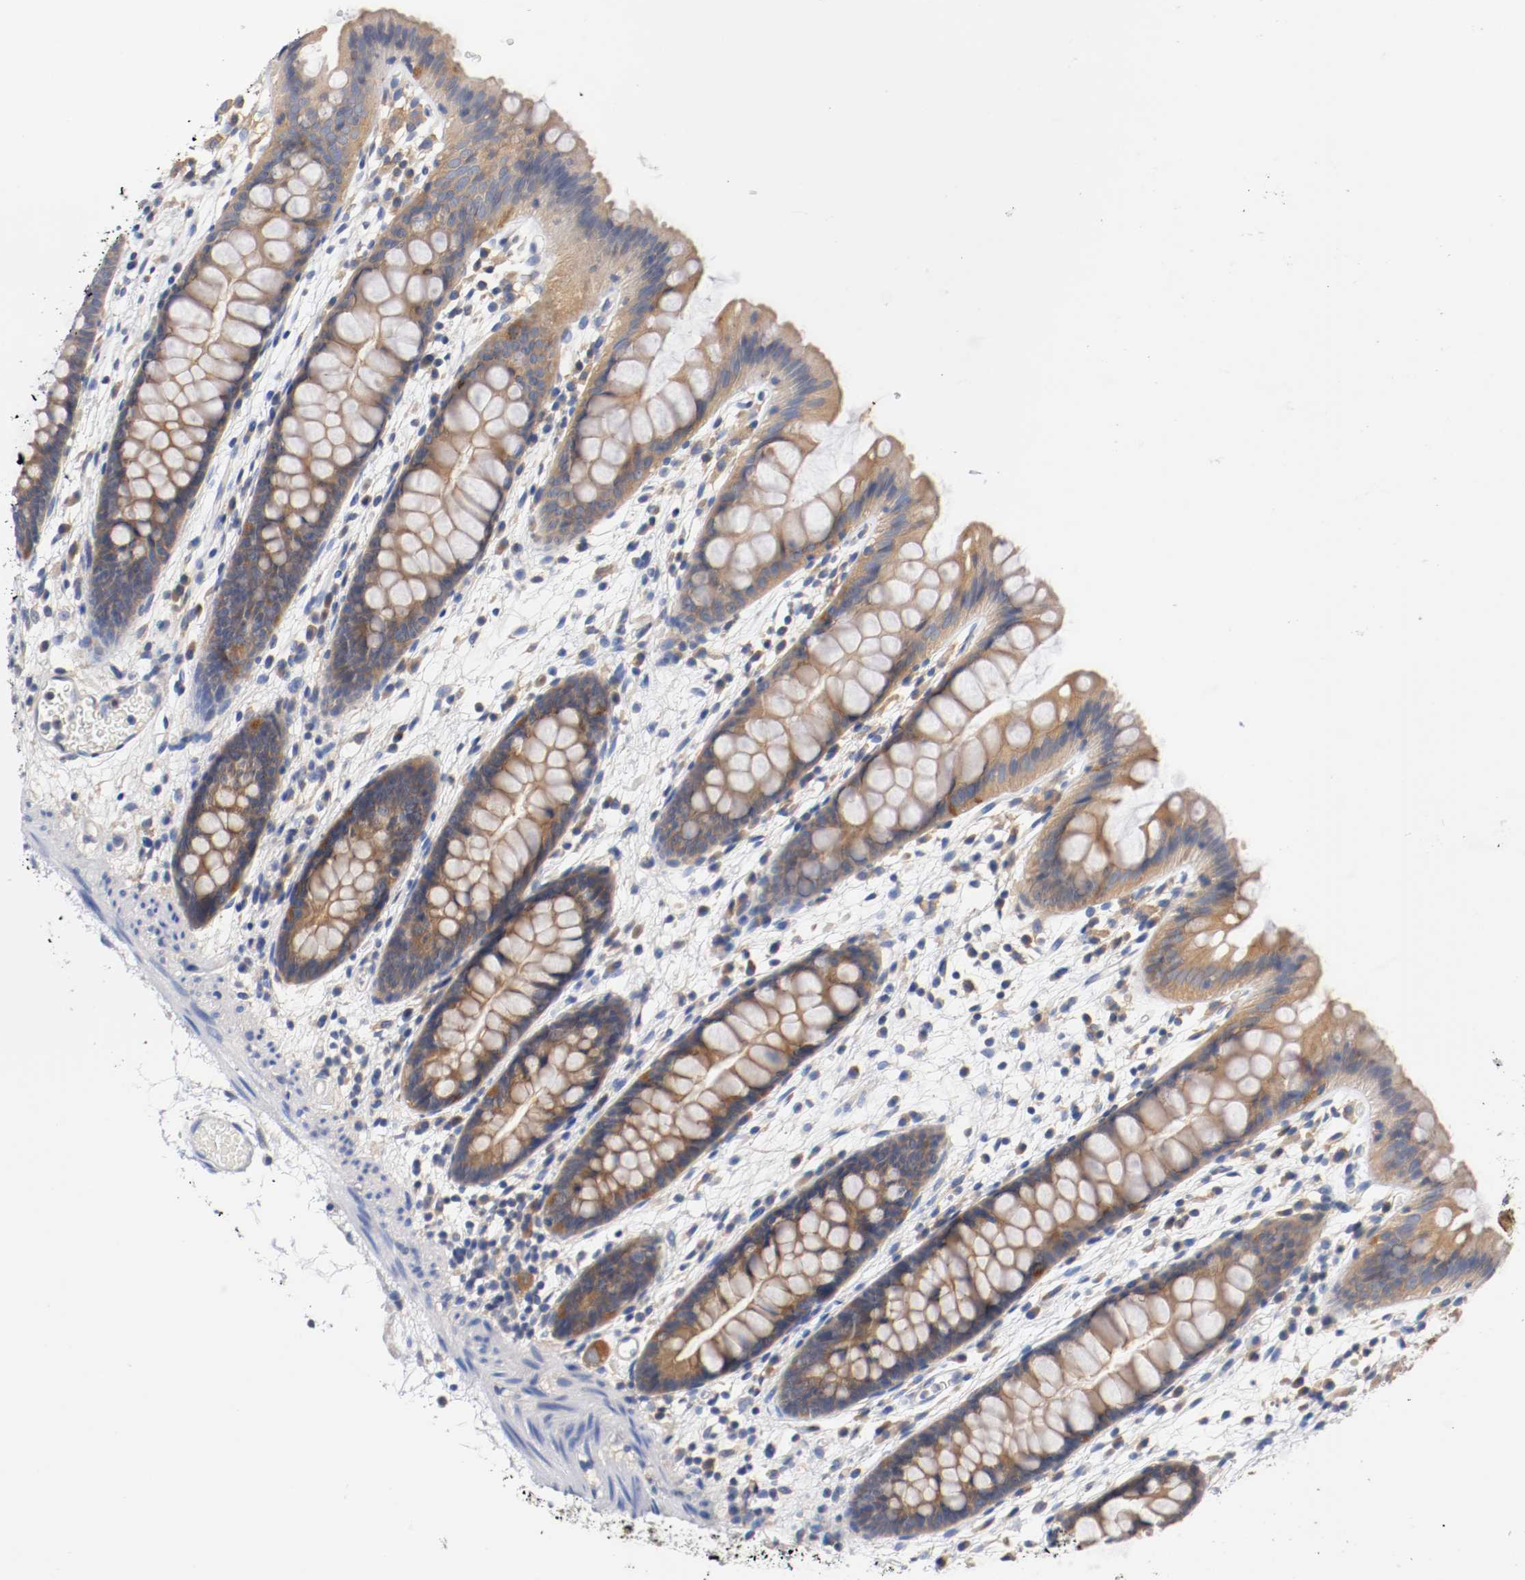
{"staining": {"intensity": "negative", "quantity": "none", "location": "none"}, "tissue": "colon", "cell_type": "Endothelial cells", "image_type": "normal", "snomed": [{"axis": "morphology", "description": "Normal tissue, NOS"}, {"axis": "topography", "description": "Smooth muscle"}, {"axis": "topography", "description": "Colon"}], "caption": "Protein analysis of unremarkable colon displays no significant positivity in endothelial cells. (DAB IHC visualized using brightfield microscopy, high magnification).", "gene": "HGS", "patient": {"sex": "male", "age": 67}}